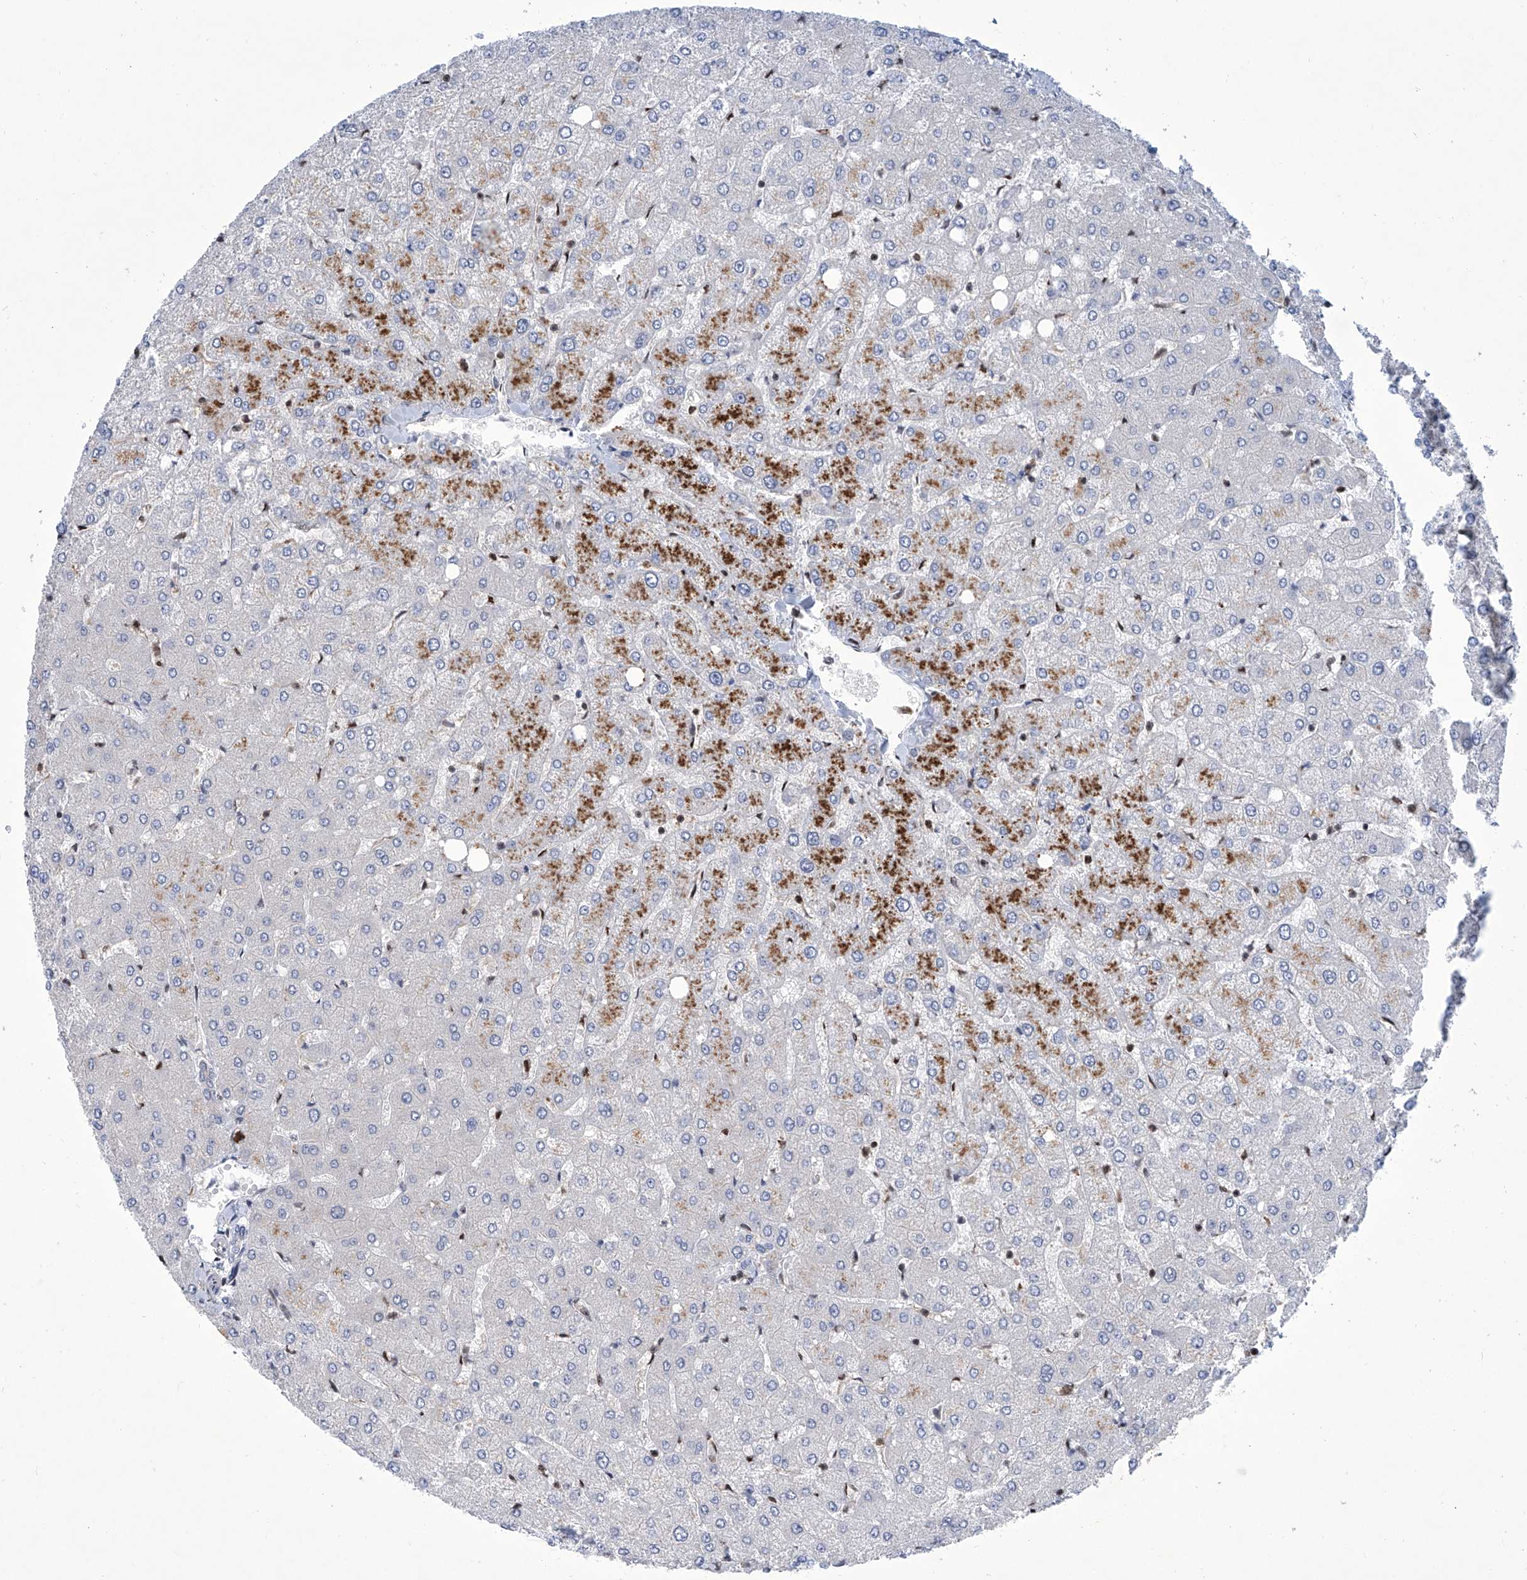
{"staining": {"intensity": "negative", "quantity": "none", "location": "none"}, "tissue": "liver", "cell_type": "Cholangiocytes", "image_type": "normal", "snomed": [{"axis": "morphology", "description": "Normal tissue, NOS"}, {"axis": "topography", "description": "Liver"}], "caption": "IHC photomicrograph of normal human liver stained for a protein (brown), which displays no staining in cholangiocytes.", "gene": "SREBF2", "patient": {"sex": "female", "age": 54}}